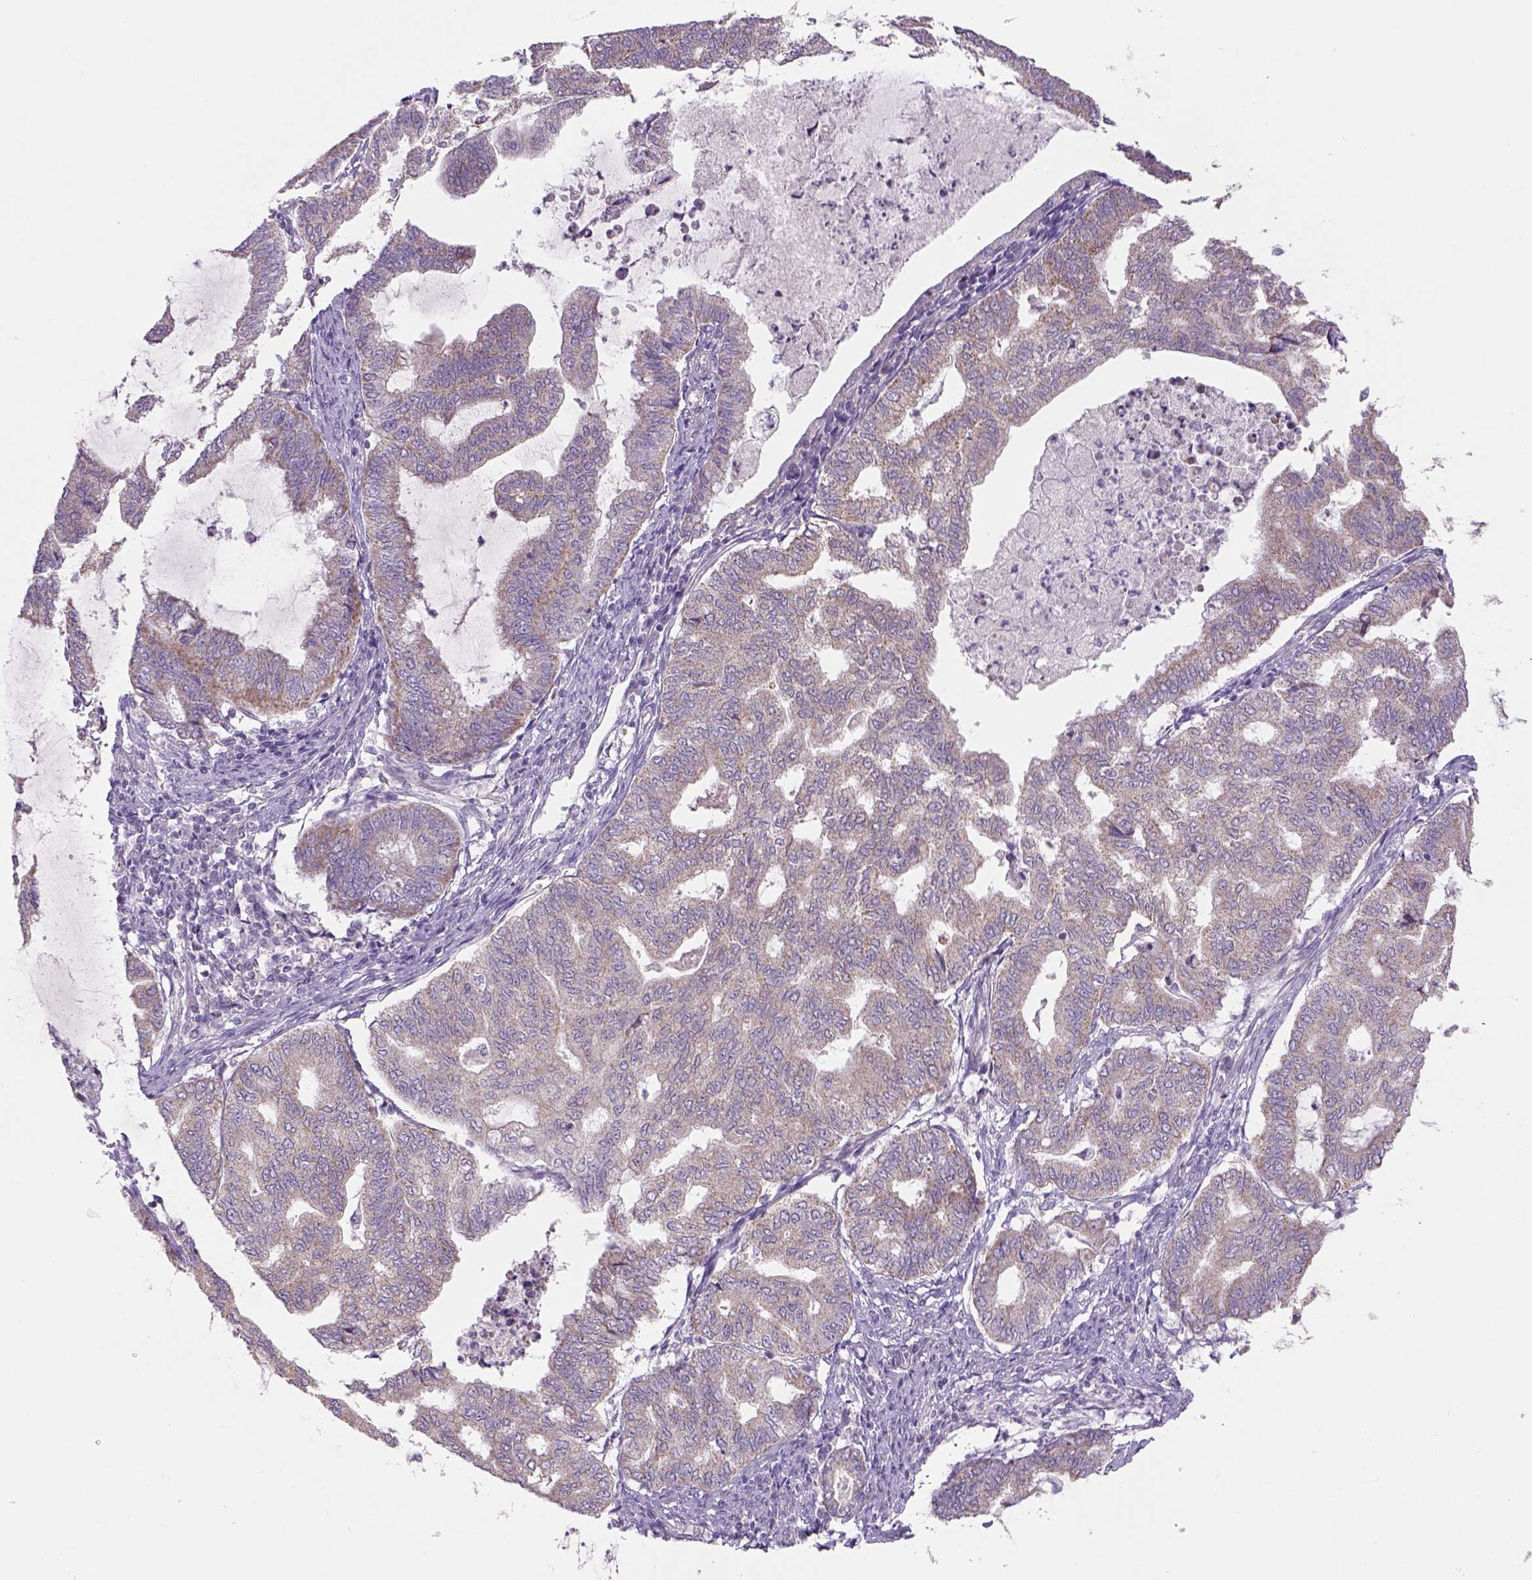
{"staining": {"intensity": "weak", "quantity": "25%-75%", "location": "cytoplasmic/membranous"}, "tissue": "endometrial cancer", "cell_type": "Tumor cells", "image_type": "cancer", "snomed": [{"axis": "morphology", "description": "Adenocarcinoma, NOS"}, {"axis": "topography", "description": "Endometrium"}], "caption": "About 25%-75% of tumor cells in human adenocarcinoma (endometrial) display weak cytoplasmic/membranous protein positivity as visualized by brown immunohistochemical staining.", "gene": "ADGRV1", "patient": {"sex": "female", "age": 79}}